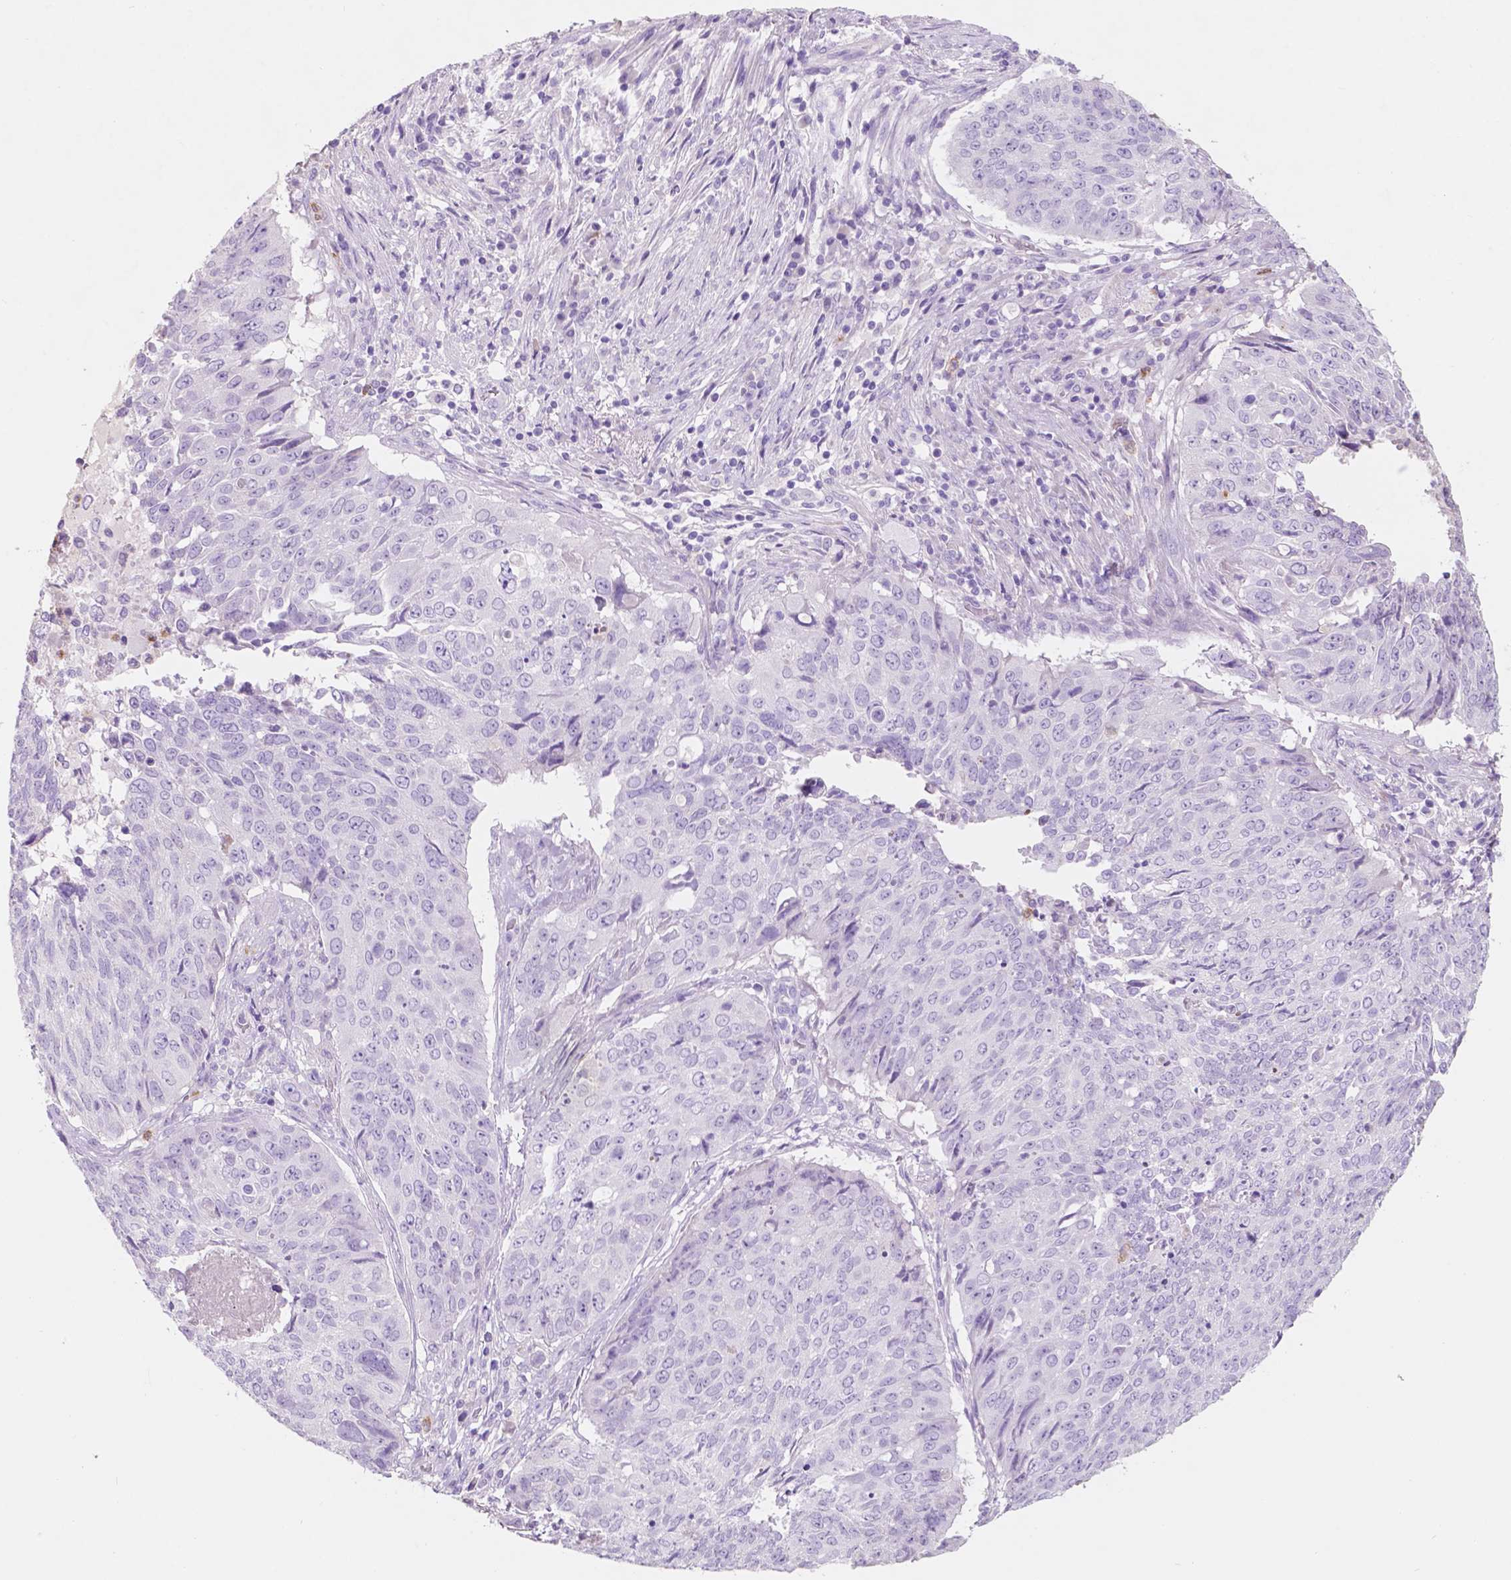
{"staining": {"intensity": "negative", "quantity": "none", "location": "none"}, "tissue": "lung cancer", "cell_type": "Tumor cells", "image_type": "cancer", "snomed": [{"axis": "morphology", "description": "Normal tissue, NOS"}, {"axis": "morphology", "description": "Squamous cell carcinoma, NOS"}, {"axis": "topography", "description": "Bronchus"}, {"axis": "topography", "description": "Lung"}], "caption": "Immunohistochemistry histopathology image of neoplastic tissue: lung squamous cell carcinoma stained with DAB displays no significant protein positivity in tumor cells. (DAB IHC with hematoxylin counter stain).", "gene": "CUZD1", "patient": {"sex": "male", "age": 64}}